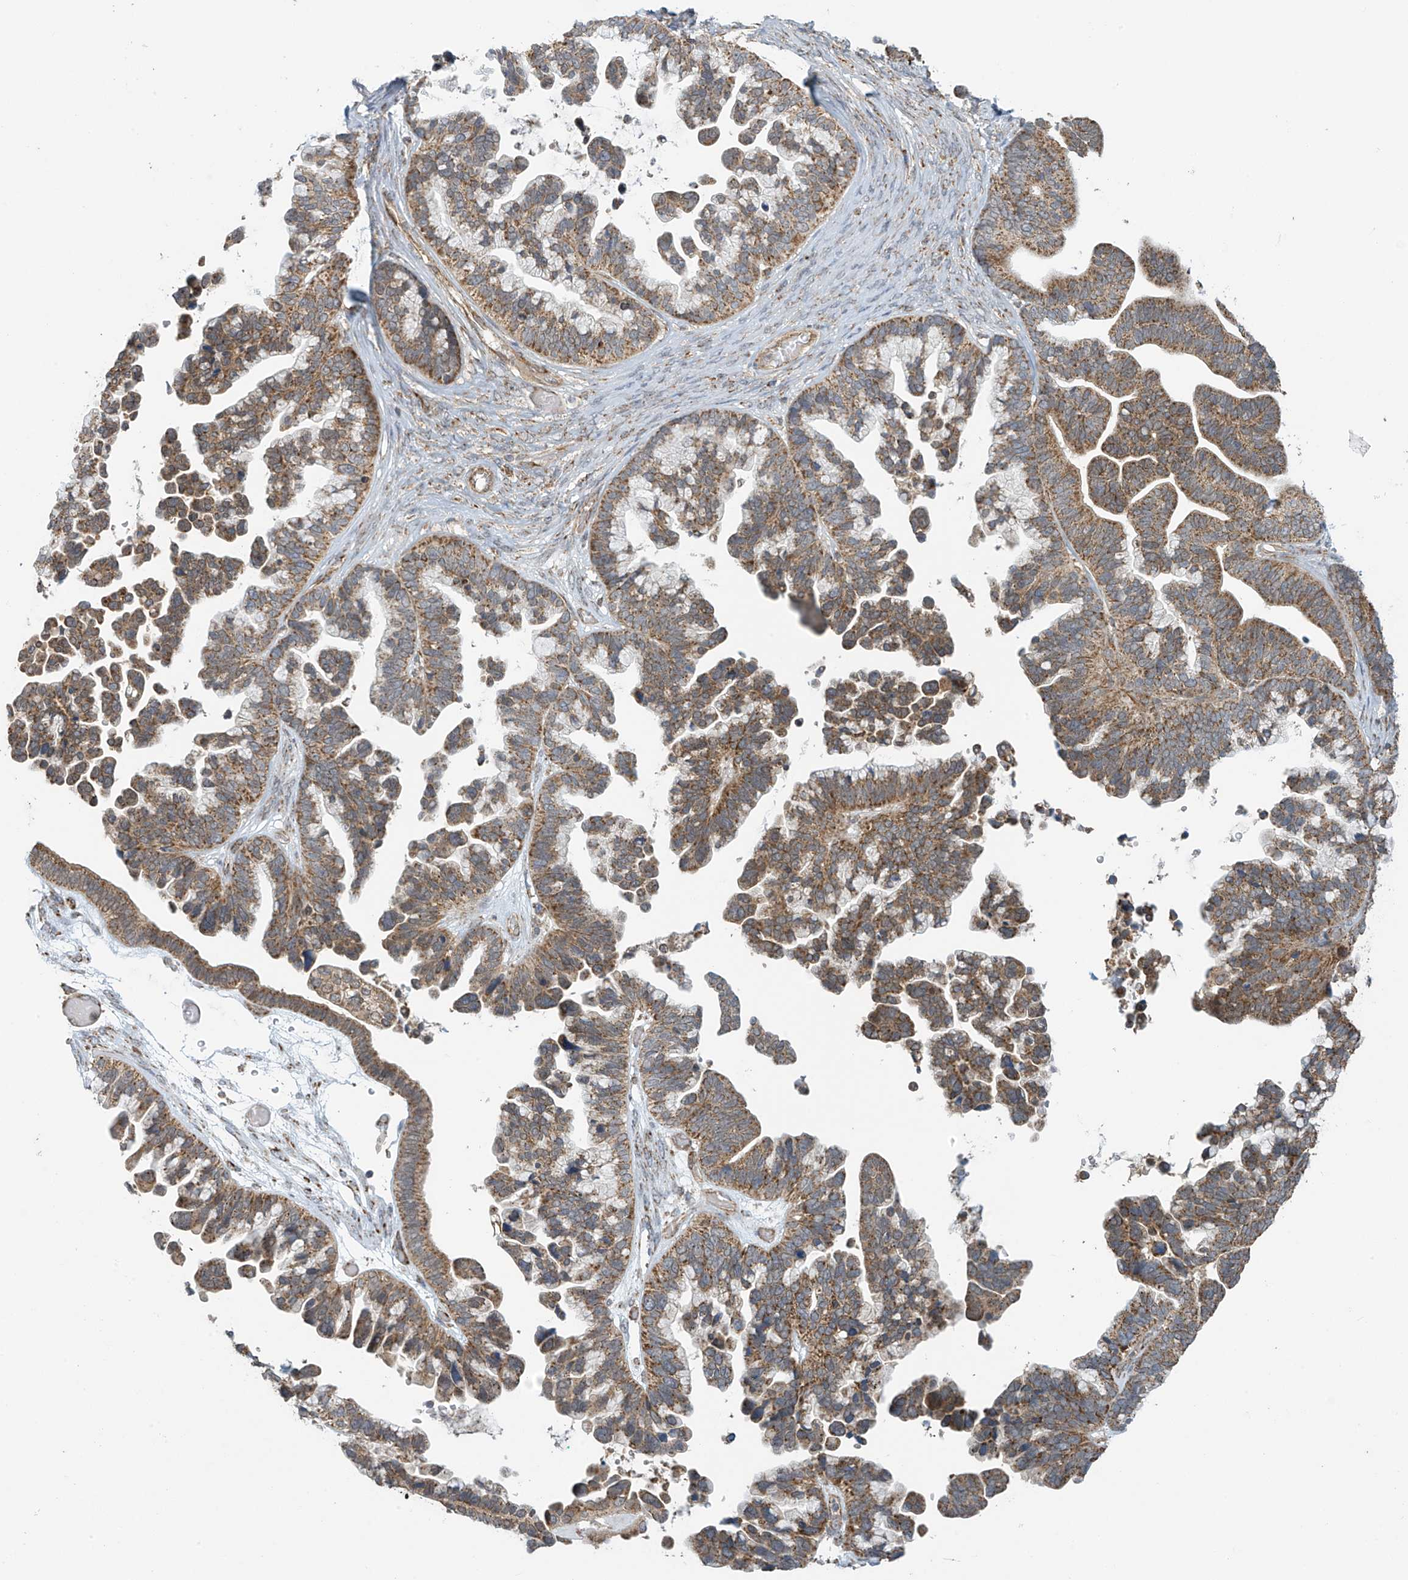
{"staining": {"intensity": "moderate", "quantity": ">75%", "location": "cytoplasmic/membranous"}, "tissue": "ovarian cancer", "cell_type": "Tumor cells", "image_type": "cancer", "snomed": [{"axis": "morphology", "description": "Cystadenocarcinoma, serous, NOS"}, {"axis": "topography", "description": "Ovary"}], "caption": "This histopathology image displays ovarian cancer (serous cystadenocarcinoma) stained with immunohistochemistry (IHC) to label a protein in brown. The cytoplasmic/membranous of tumor cells show moderate positivity for the protein. Nuclei are counter-stained blue.", "gene": "METTL6", "patient": {"sex": "female", "age": 56}}